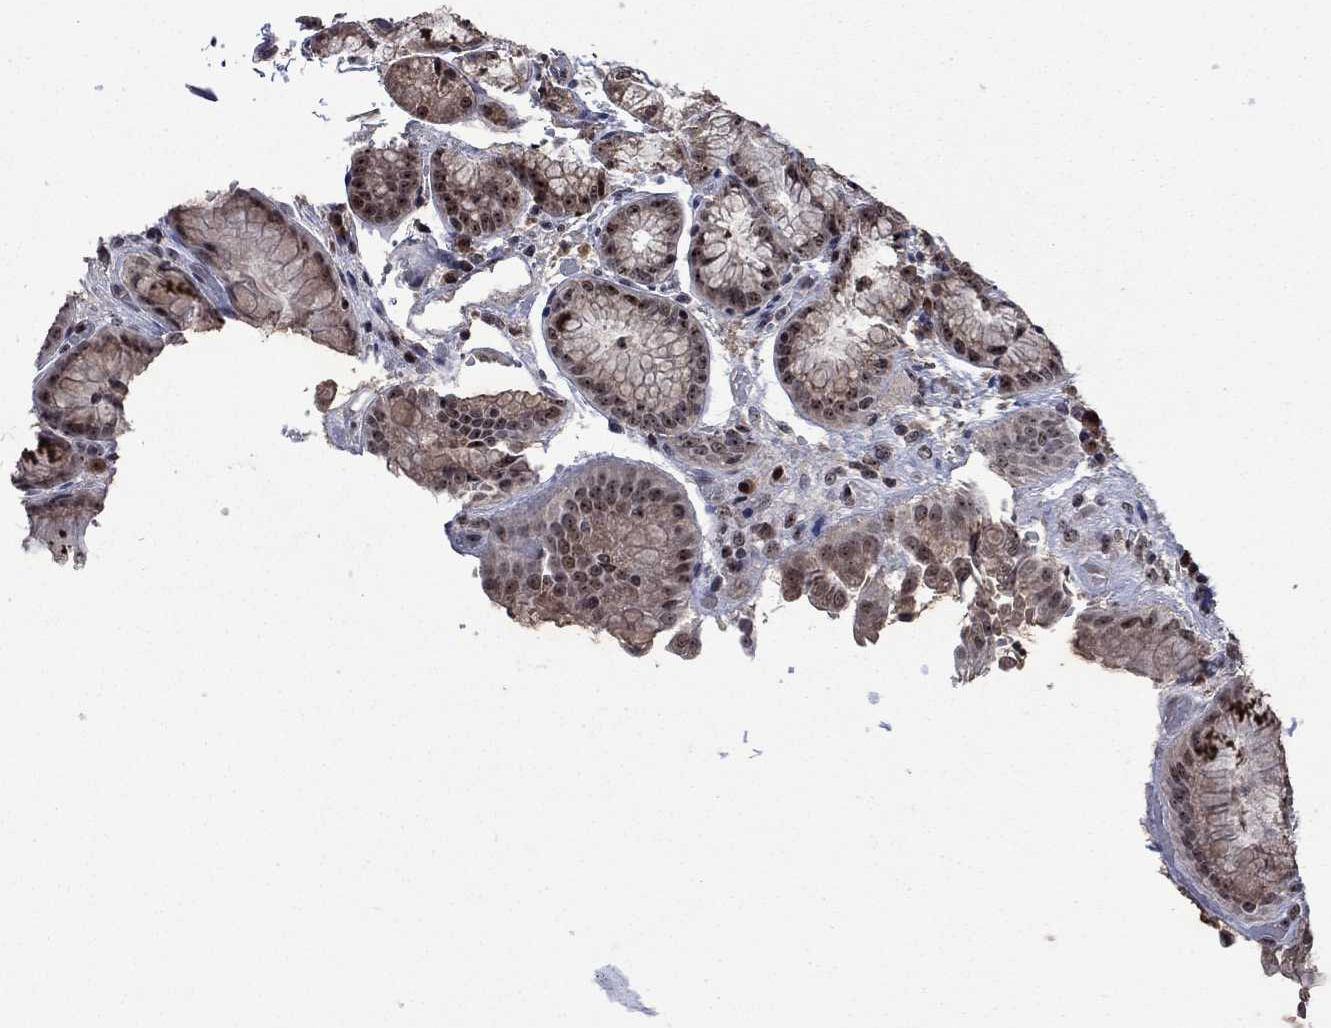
{"staining": {"intensity": "moderate", "quantity": "25%-75%", "location": "cytoplasmic/membranous,nuclear"}, "tissue": "stomach", "cell_type": "Glandular cells", "image_type": "normal", "snomed": [{"axis": "morphology", "description": "Normal tissue, NOS"}, {"axis": "topography", "description": "Stomach, upper"}], "caption": "Immunohistochemical staining of benign human stomach displays moderate cytoplasmic/membranous,nuclear protein positivity in approximately 25%-75% of glandular cells. The protein of interest is stained brown, and the nuclei are stained in blue (DAB (3,3'-diaminobenzidine) IHC with brightfield microscopy, high magnification).", "gene": "FBLL1", "patient": {"sex": "male", "age": 72}}